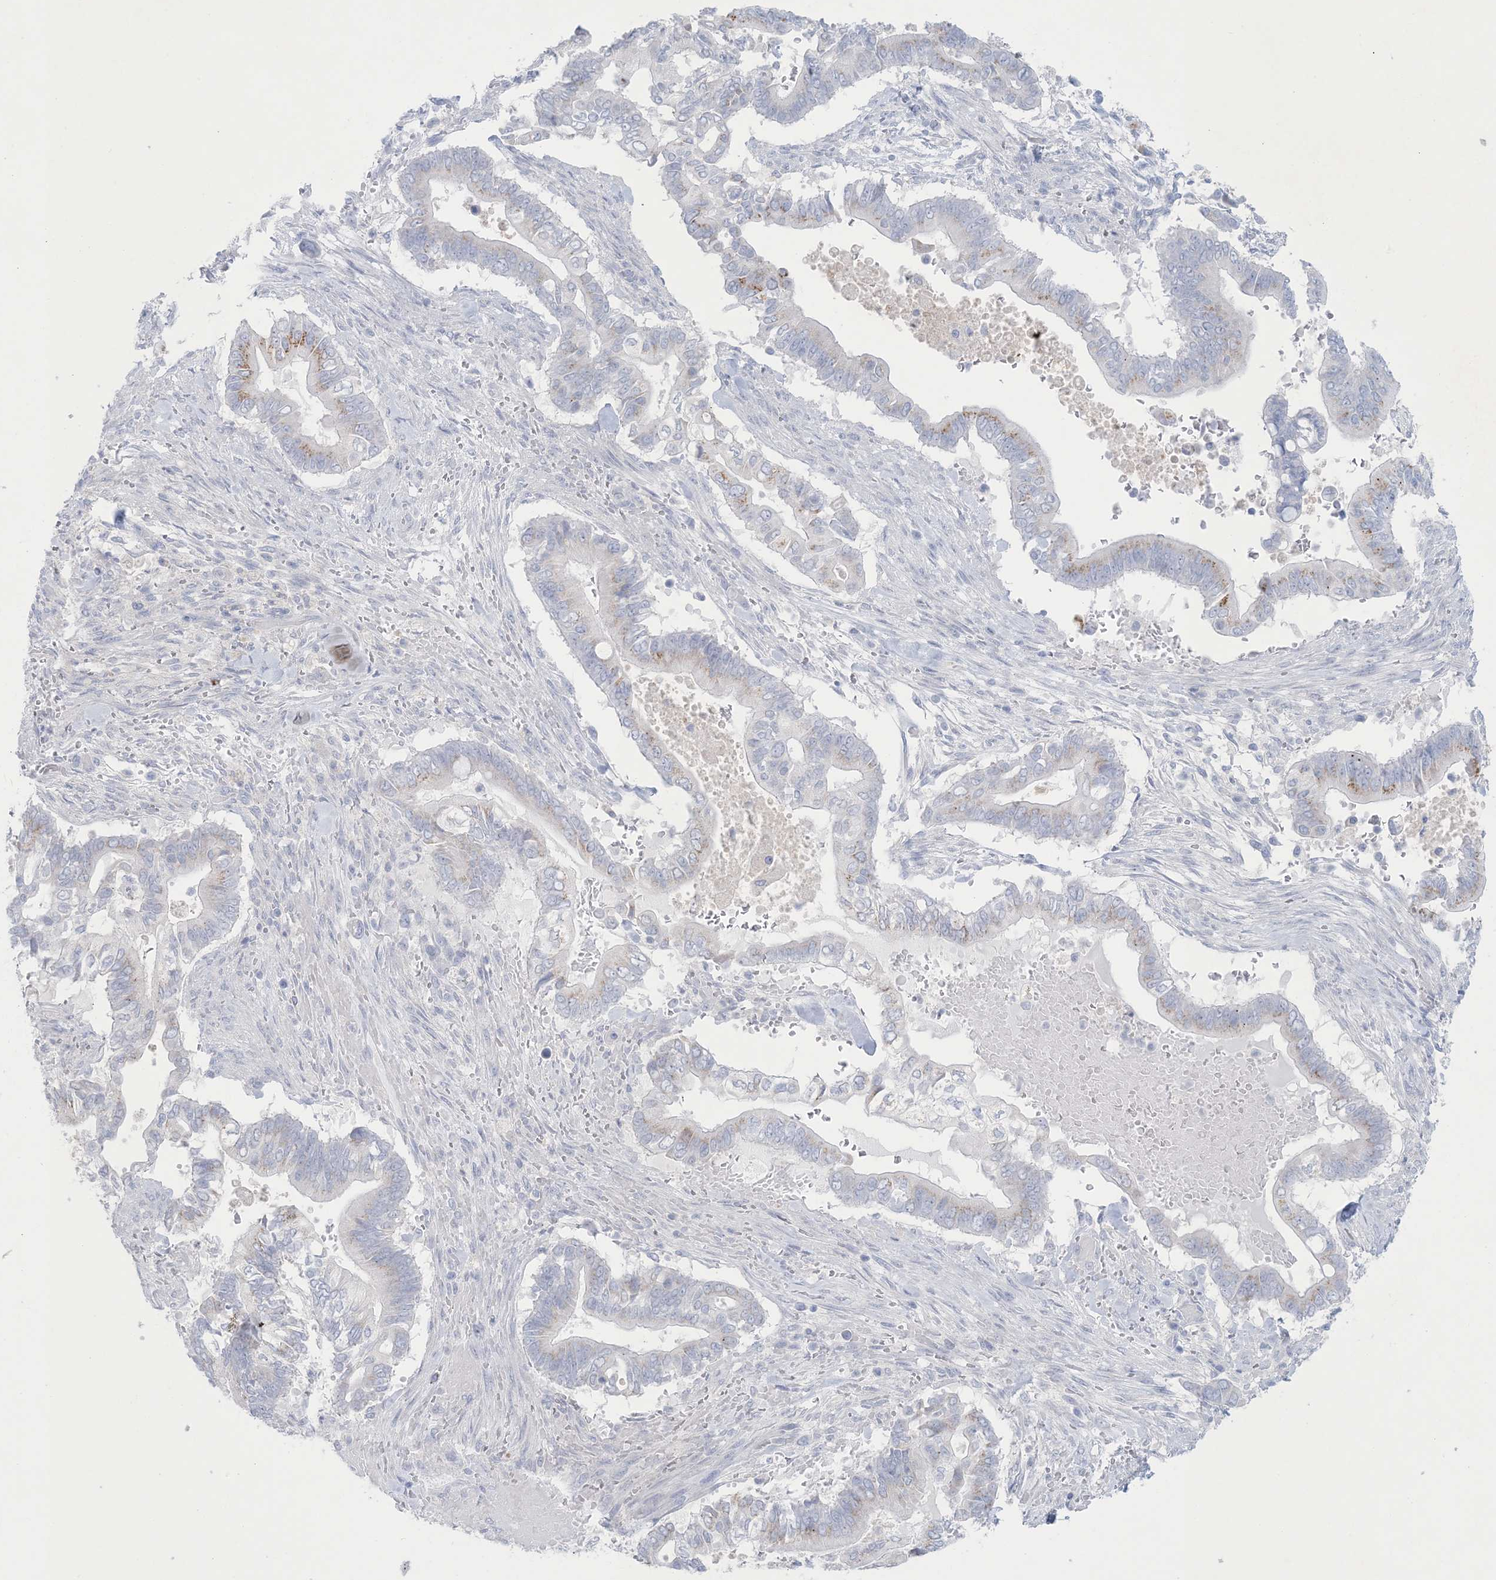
{"staining": {"intensity": "moderate", "quantity": "<25%", "location": "cytoplasmic/membranous"}, "tissue": "pancreatic cancer", "cell_type": "Tumor cells", "image_type": "cancer", "snomed": [{"axis": "morphology", "description": "Adenocarcinoma, NOS"}, {"axis": "topography", "description": "Pancreas"}], "caption": "Immunohistochemical staining of pancreatic cancer demonstrates low levels of moderate cytoplasmic/membranous staining in approximately <25% of tumor cells.", "gene": "GABRG1", "patient": {"sex": "male", "age": 68}}